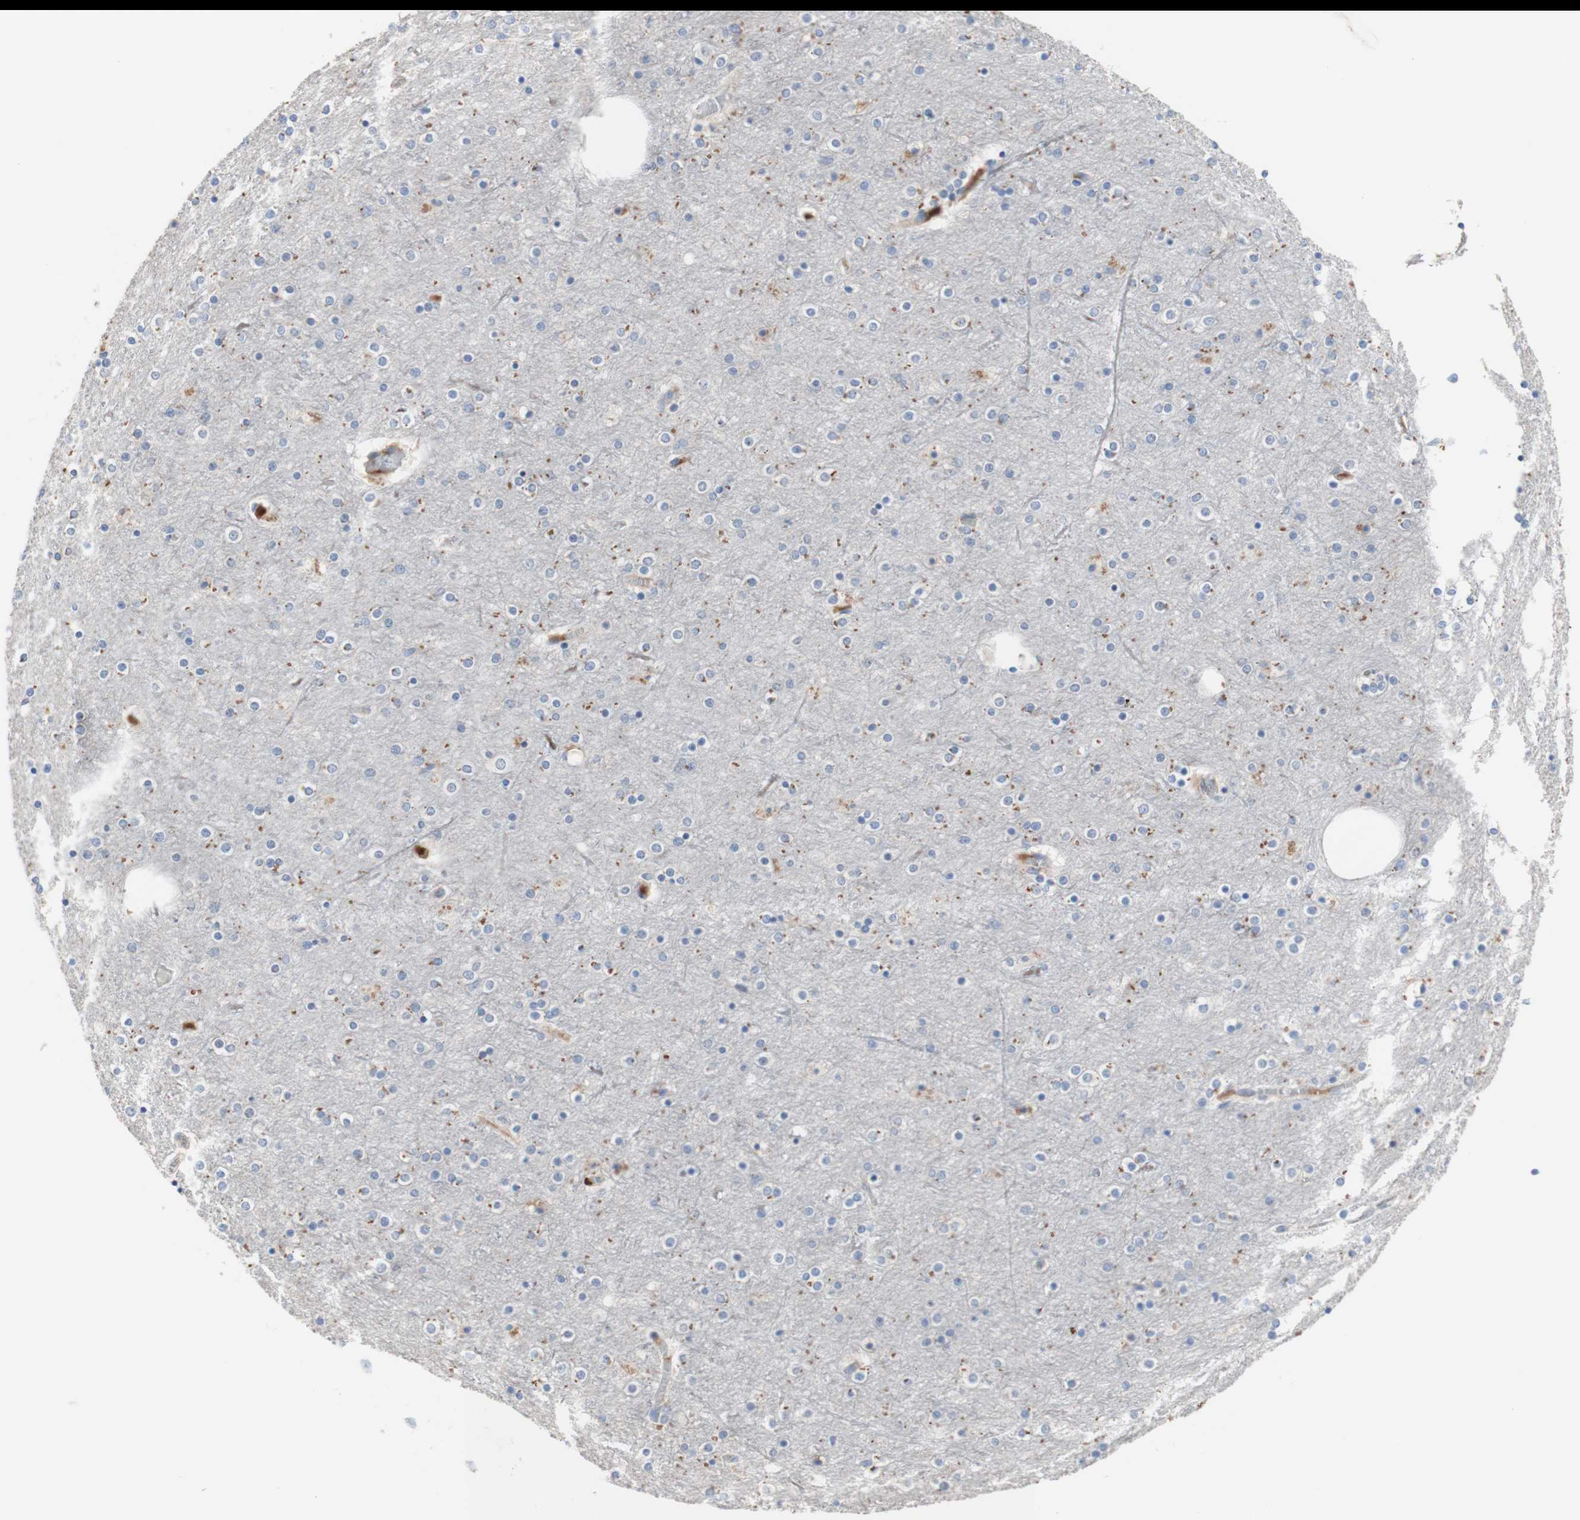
{"staining": {"intensity": "negative", "quantity": "none", "location": "none"}, "tissue": "cerebral cortex", "cell_type": "Endothelial cells", "image_type": "normal", "snomed": [{"axis": "morphology", "description": "Normal tissue, NOS"}, {"axis": "topography", "description": "Cerebral cortex"}], "caption": "Immunohistochemical staining of normal human cerebral cortex shows no significant expression in endothelial cells. The staining was performed using DAB to visualize the protein expression in brown, while the nuclei were stained in blue with hematoxylin (Magnification: 20x).", "gene": "CDON", "patient": {"sex": "female", "age": 54}}